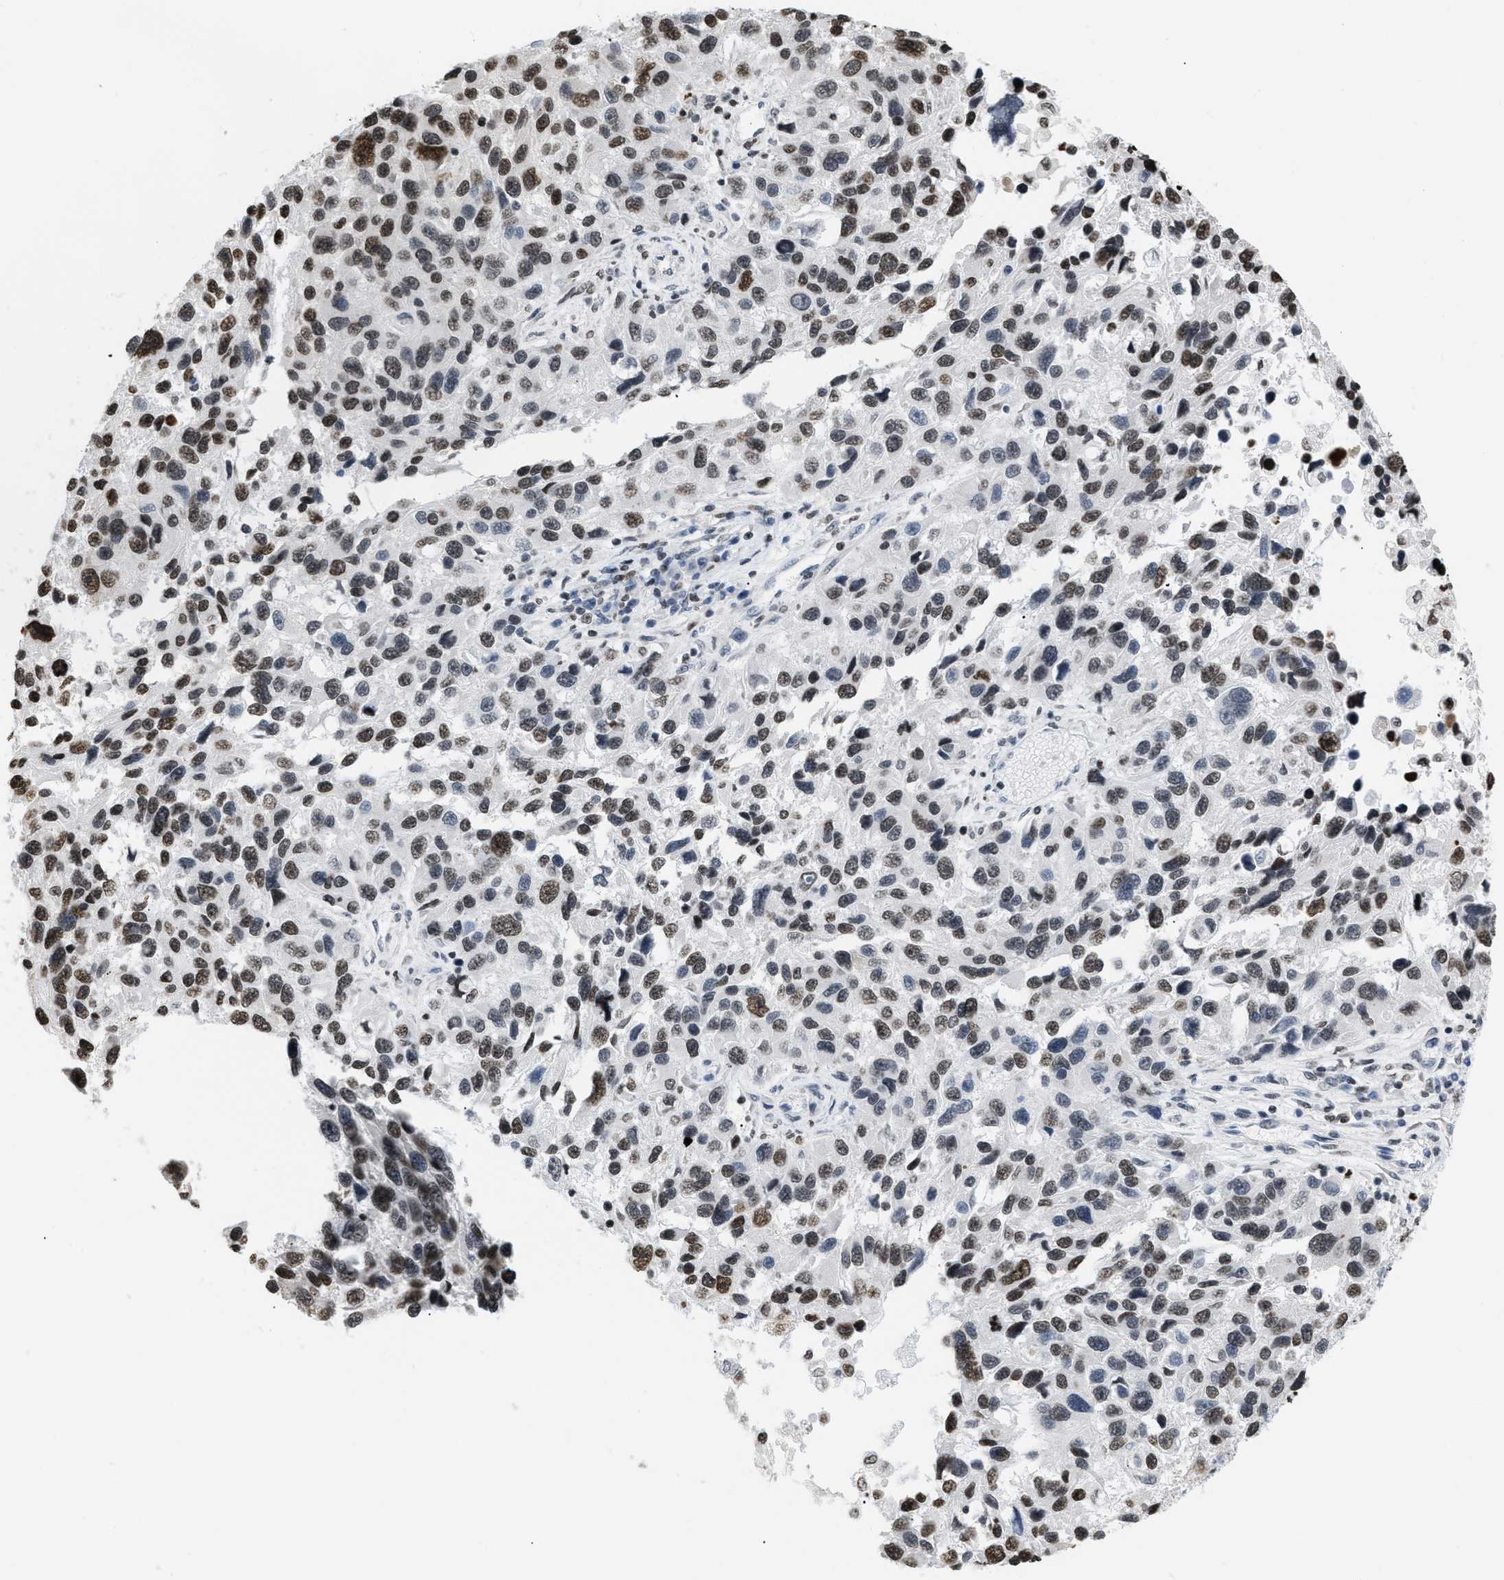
{"staining": {"intensity": "moderate", "quantity": ">75%", "location": "nuclear"}, "tissue": "melanoma", "cell_type": "Tumor cells", "image_type": "cancer", "snomed": [{"axis": "morphology", "description": "Malignant melanoma, NOS"}, {"axis": "topography", "description": "Skin"}], "caption": "Protein staining demonstrates moderate nuclear expression in approximately >75% of tumor cells in malignant melanoma.", "gene": "HMGN2", "patient": {"sex": "male", "age": 53}}